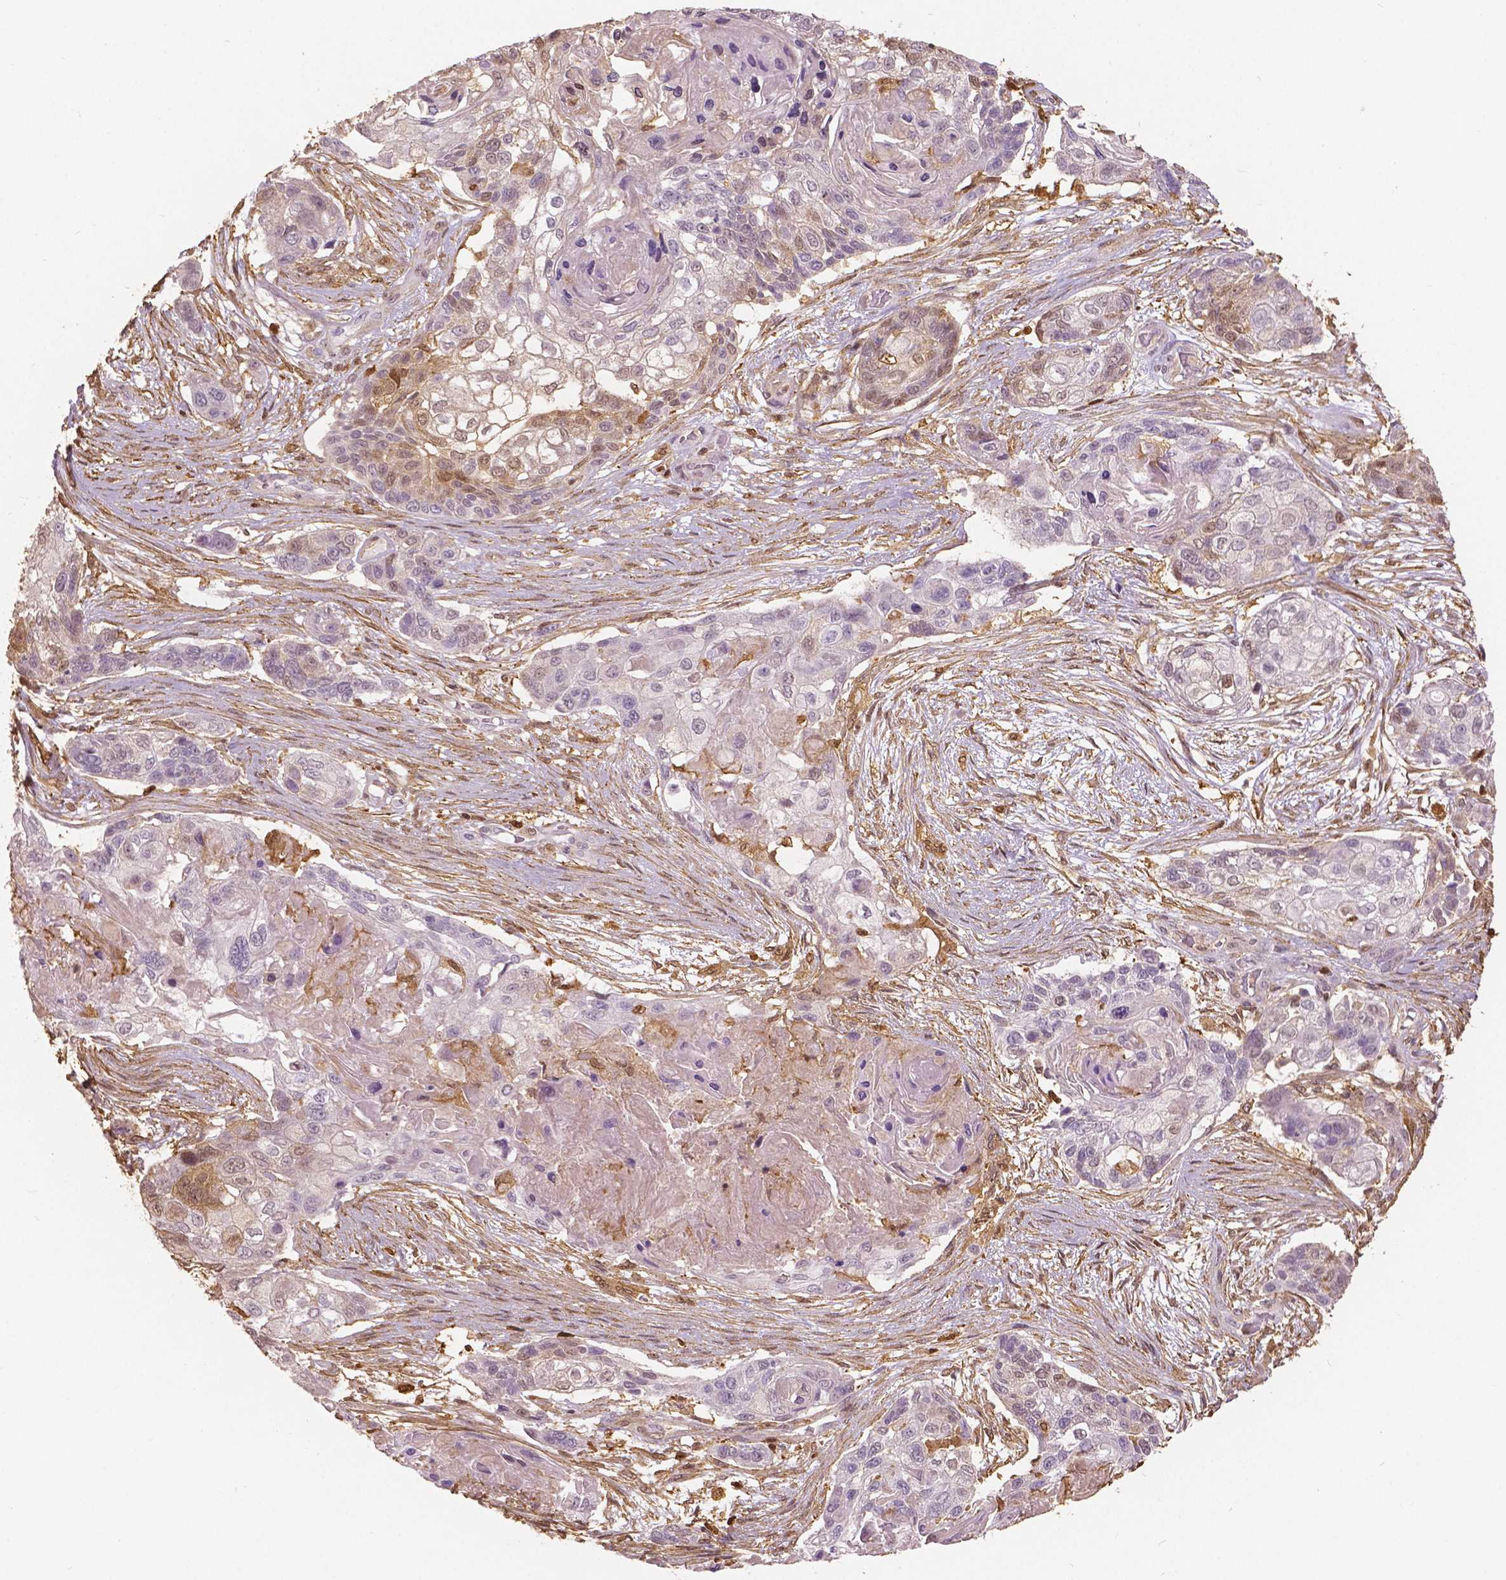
{"staining": {"intensity": "negative", "quantity": "none", "location": "none"}, "tissue": "lung cancer", "cell_type": "Tumor cells", "image_type": "cancer", "snomed": [{"axis": "morphology", "description": "Squamous cell carcinoma, NOS"}, {"axis": "topography", "description": "Lung"}], "caption": "Human lung cancer stained for a protein using immunohistochemistry exhibits no positivity in tumor cells.", "gene": "S100A4", "patient": {"sex": "male", "age": 69}}